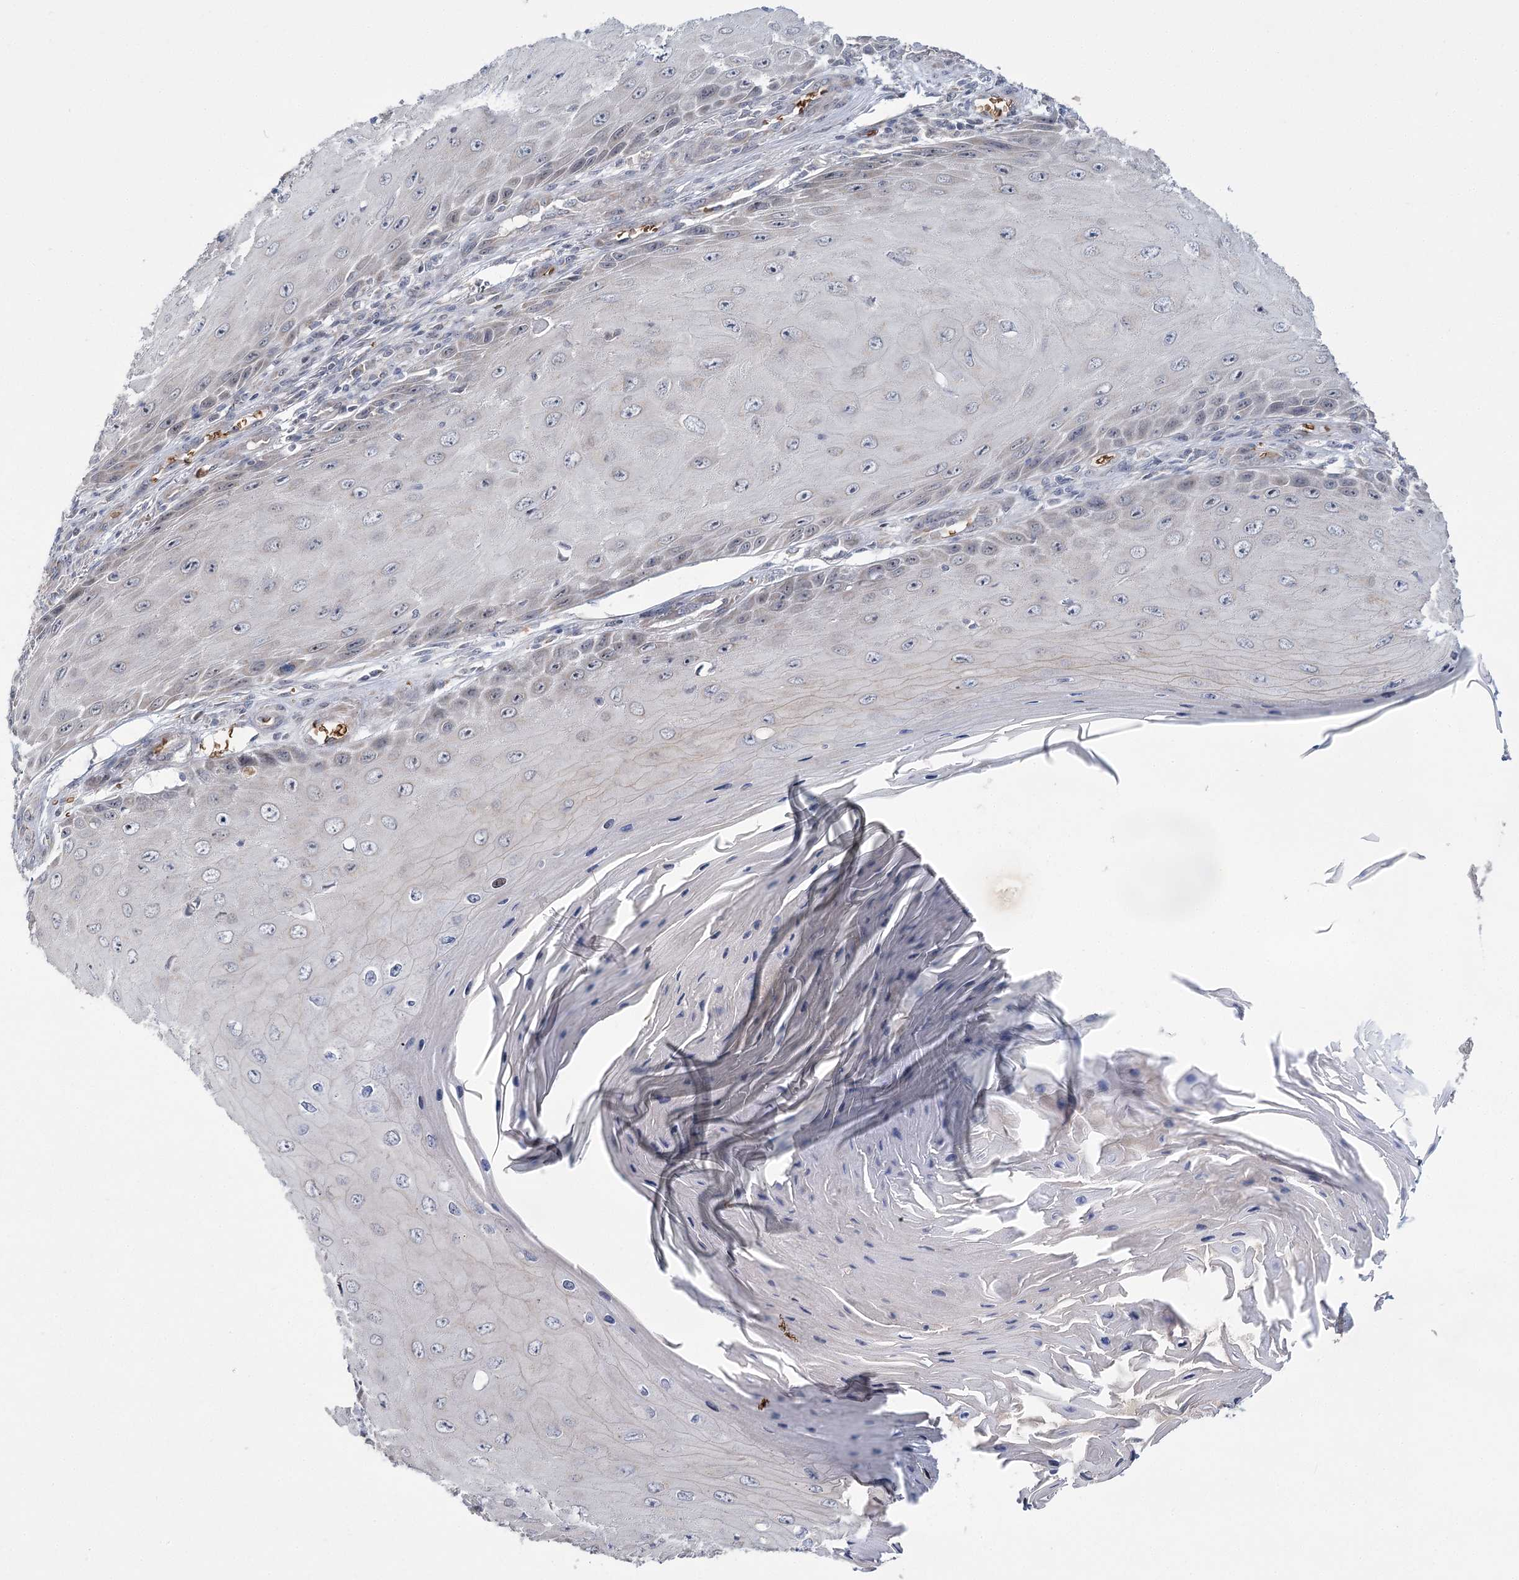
{"staining": {"intensity": "negative", "quantity": "none", "location": "none"}, "tissue": "skin cancer", "cell_type": "Tumor cells", "image_type": "cancer", "snomed": [{"axis": "morphology", "description": "Squamous cell carcinoma, NOS"}, {"axis": "topography", "description": "Skin"}], "caption": "DAB (3,3'-diaminobenzidine) immunohistochemical staining of human skin cancer (squamous cell carcinoma) reveals no significant expression in tumor cells.", "gene": "NSMCE4A", "patient": {"sex": "female", "age": 73}}